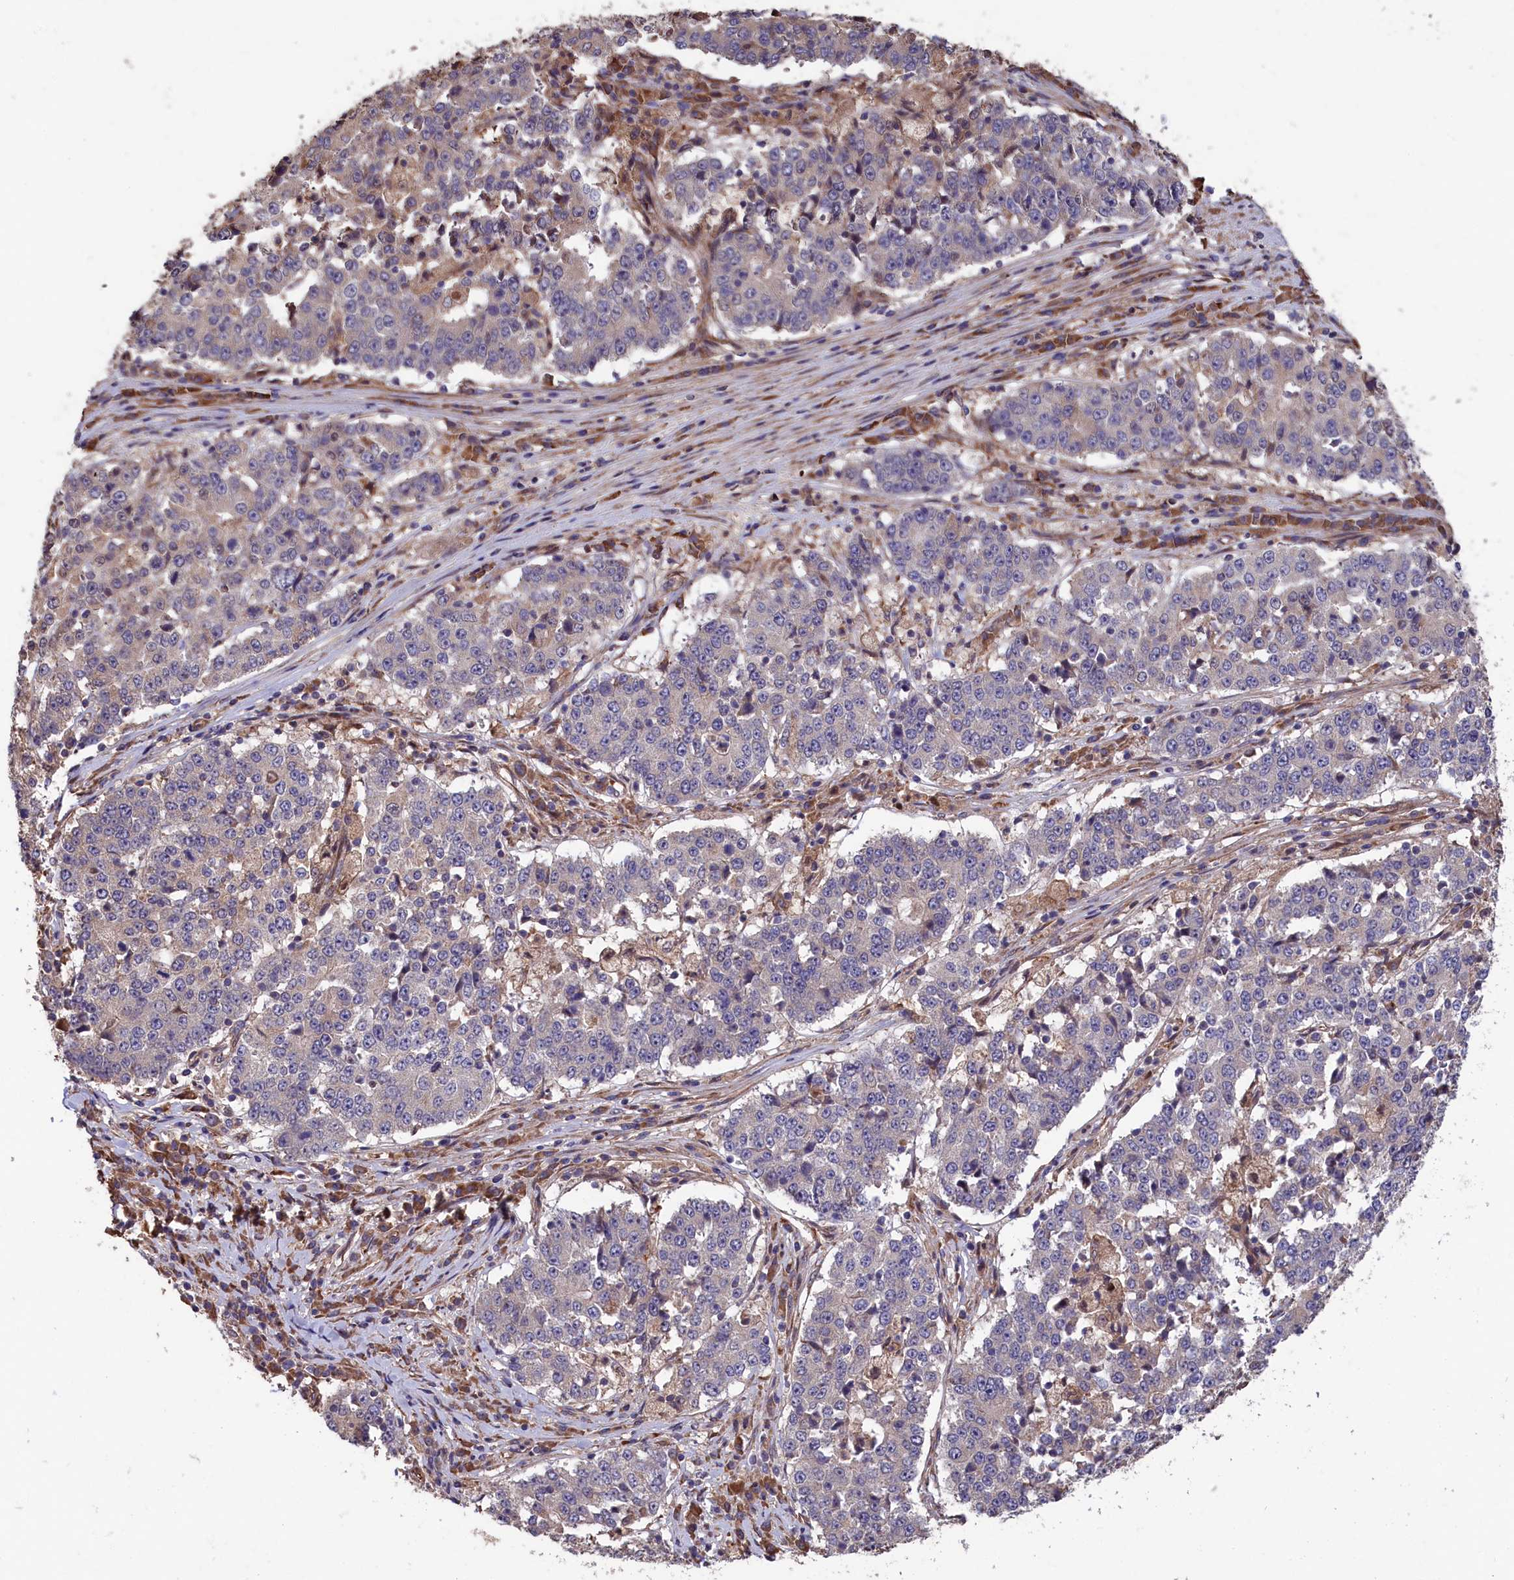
{"staining": {"intensity": "negative", "quantity": "none", "location": "none"}, "tissue": "stomach cancer", "cell_type": "Tumor cells", "image_type": "cancer", "snomed": [{"axis": "morphology", "description": "Adenocarcinoma, NOS"}, {"axis": "topography", "description": "Stomach"}], "caption": "High power microscopy image of an immunohistochemistry (IHC) image of stomach adenocarcinoma, revealing no significant positivity in tumor cells.", "gene": "GREB1L", "patient": {"sex": "male", "age": 59}}